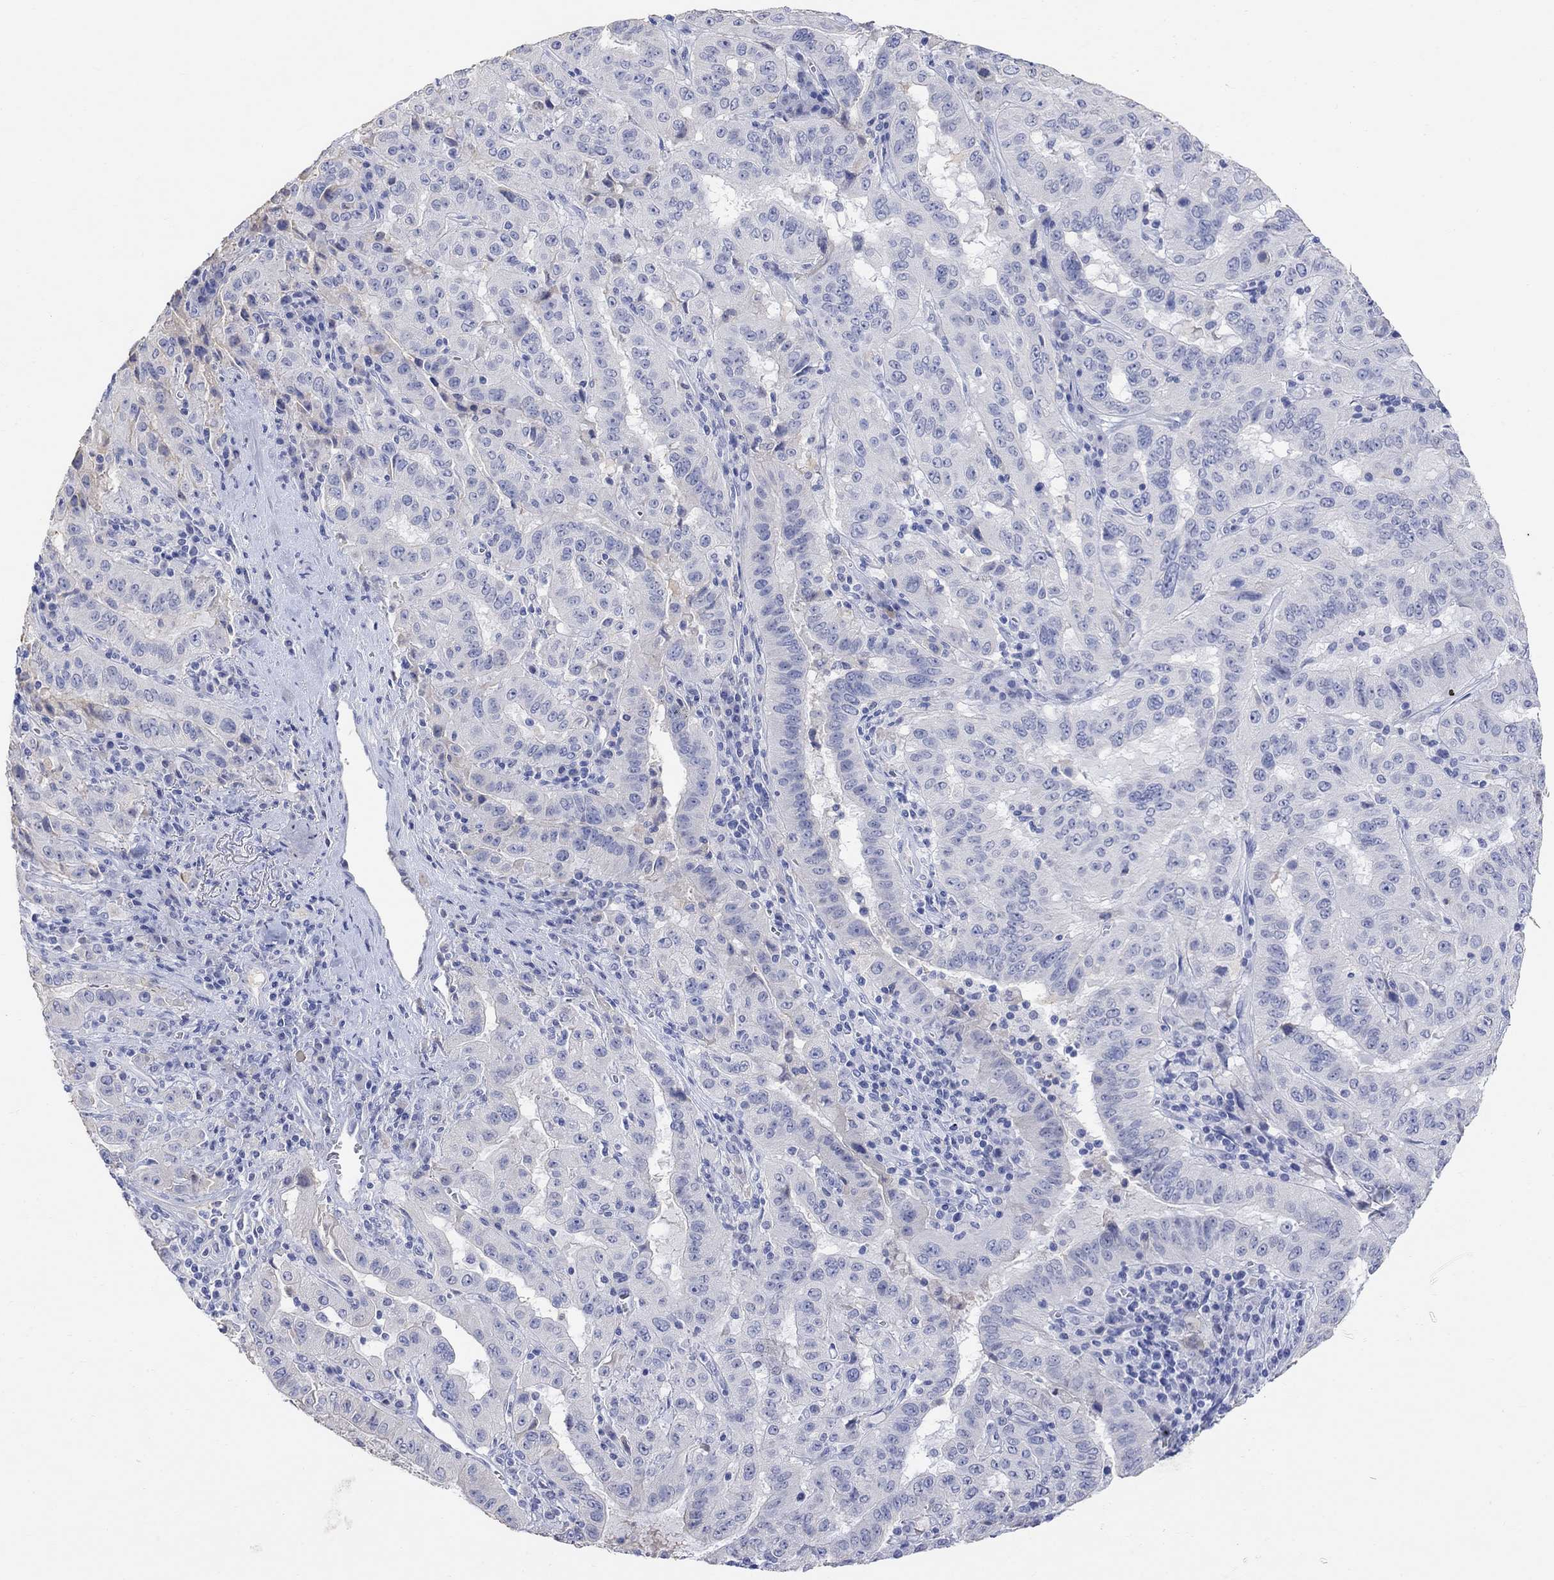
{"staining": {"intensity": "negative", "quantity": "none", "location": "none"}, "tissue": "pancreatic cancer", "cell_type": "Tumor cells", "image_type": "cancer", "snomed": [{"axis": "morphology", "description": "Adenocarcinoma, NOS"}, {"axis": "topography", "description": "Pancreas"}], "caption": "Tumor cells show no significant expression in adenocarcinoma (pancreatic).", "gene": "TYR", "patient": {"sex": "male", "age": 63}}